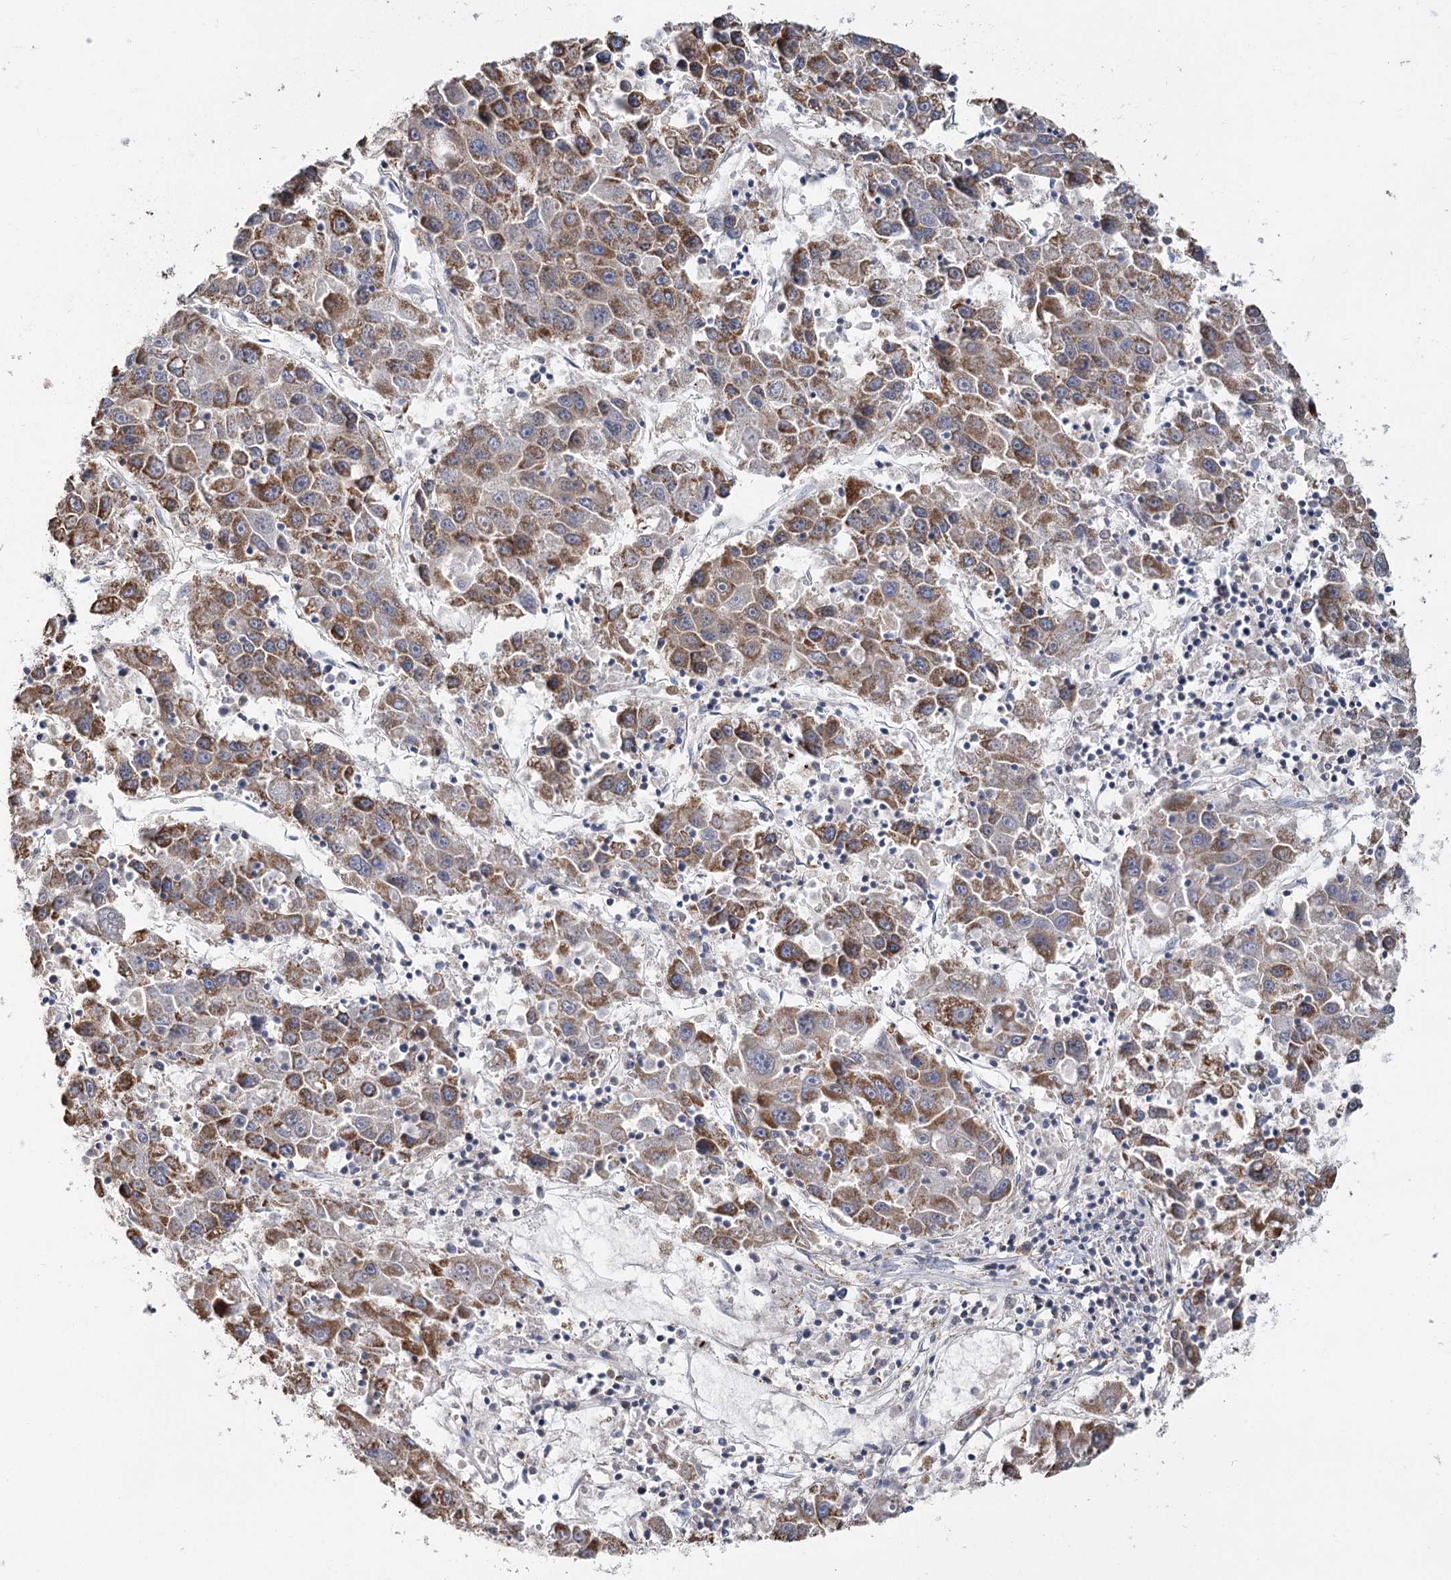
{"staining": {"intensity": "moderate", "quantity": ">75%", "location": "cytoplasmic/membranous"}, "tissue": "liver cancer", "cell_type": "Tumor cells", "image_type": "cancer", "snomed": [{"axis": "morphology", "description": "Carcinoma, Hepatocellular, NOS"}, {"axis": "topography", "description": "Liver"}], "caption": "This histopathology image shows liver hepatocellular carcinoma stained with immunohistochemistry (IHC) to label a protein in brown. The cytoplasmic/membranous of tumor cells show moderate positivity for the protein. Nuclei are counter-stained blue.", "gene": "ACOX2", "patient": {"sex": "male", "age": 49}}